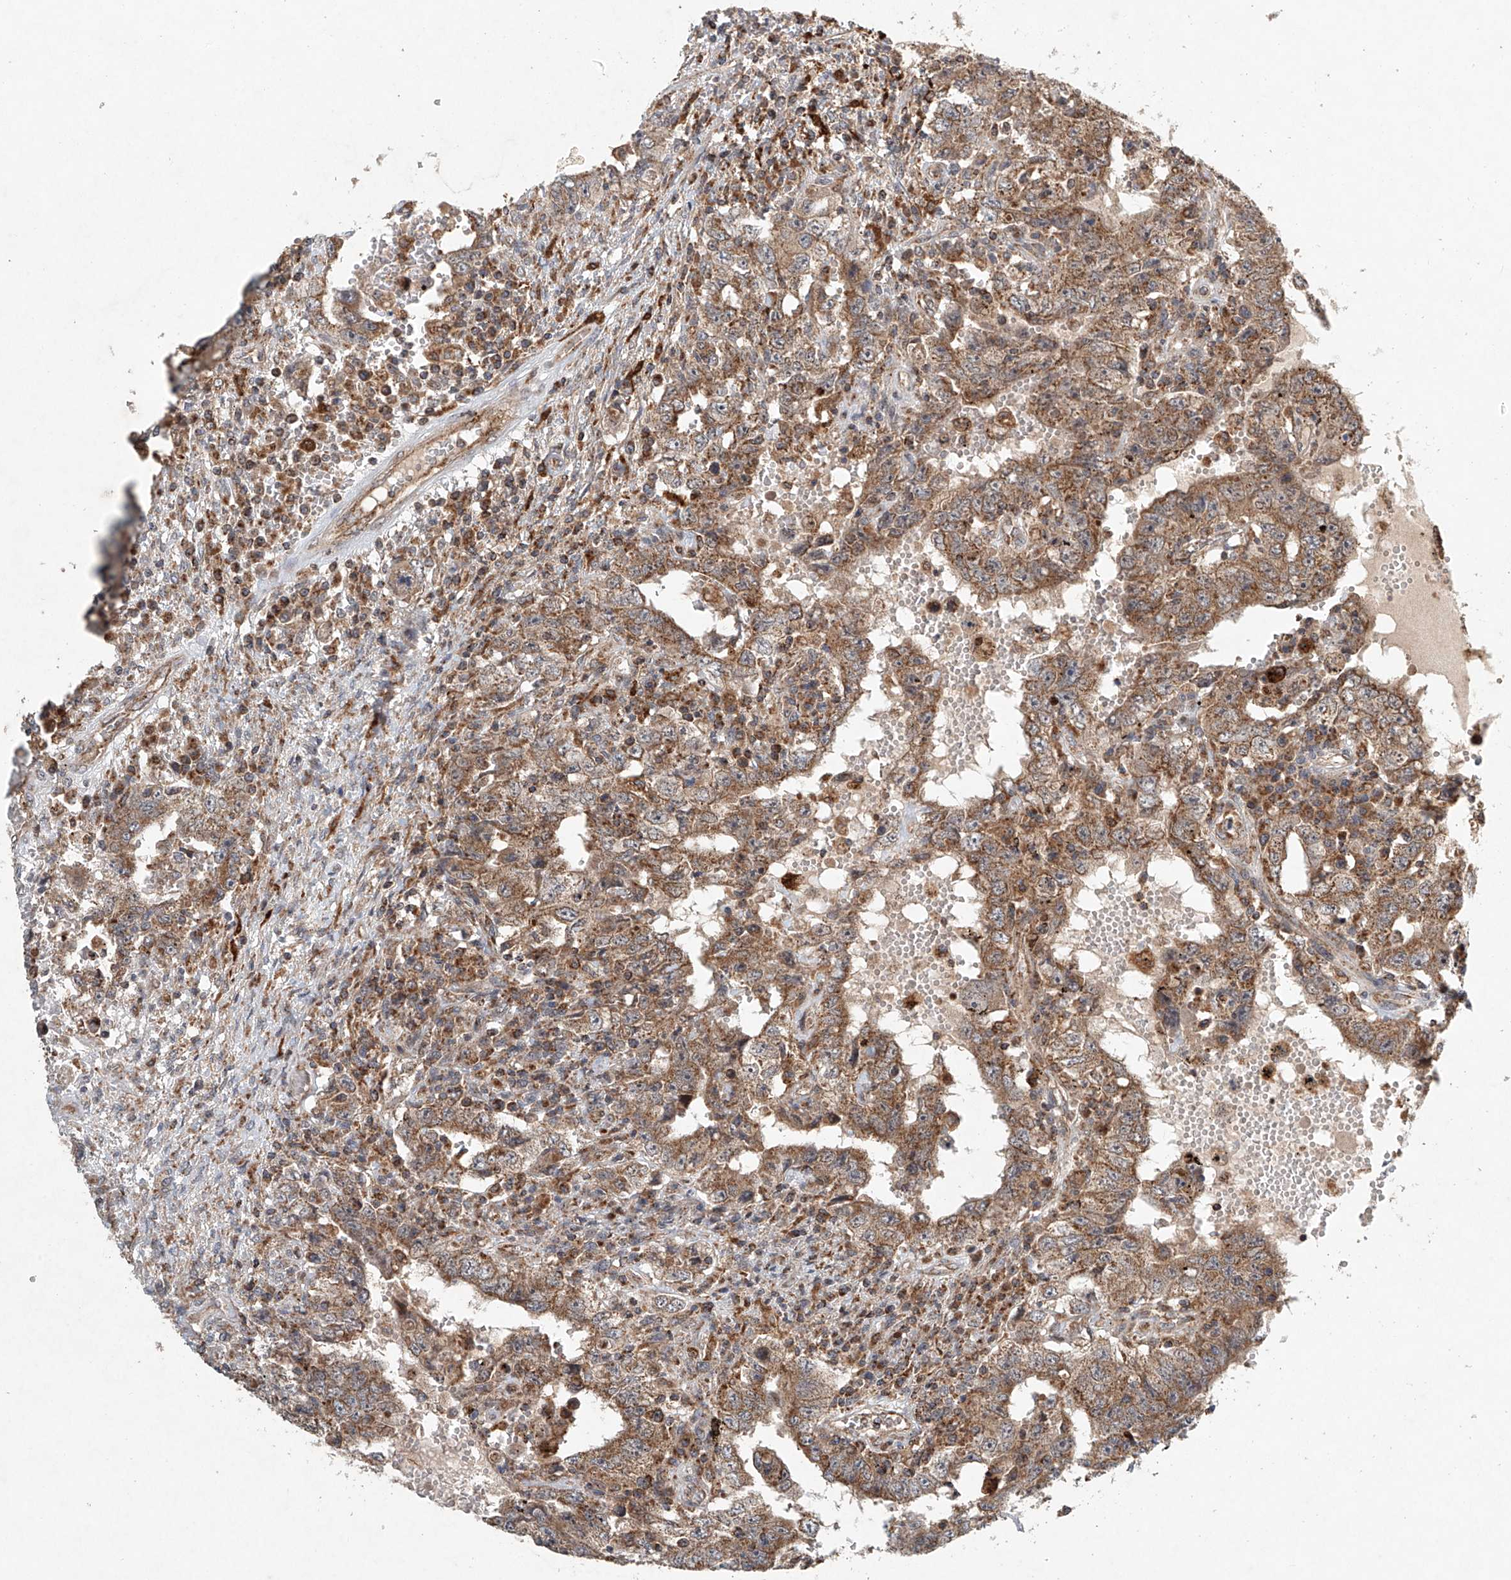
{"staining": {"intensity": "moderate", "quantity": ">75%", "location": "cytoplasmic/membranous"}, "tissue": "testis cancer", "cell_type": "Tumor cells", "image_type": "cancer", "snomed": [{"axis": "morphology", "description": "Carcinoma, Embryonal, NOS"}, {"axis": "topography", "description": "Testis"}], "caption": "Immunohistochemistry of testis cancer (embryonal carcinoma) exhibits medium levels of moderate cytoplasmic/membranous staining in about >75% of tumor cells. Using DAB (brown) and hematoxylin (blue) stains, captured at high magnification using brightfield microscopy.", "gene": "DCAF11", "patient": {"sex": "male", "age": 26}}